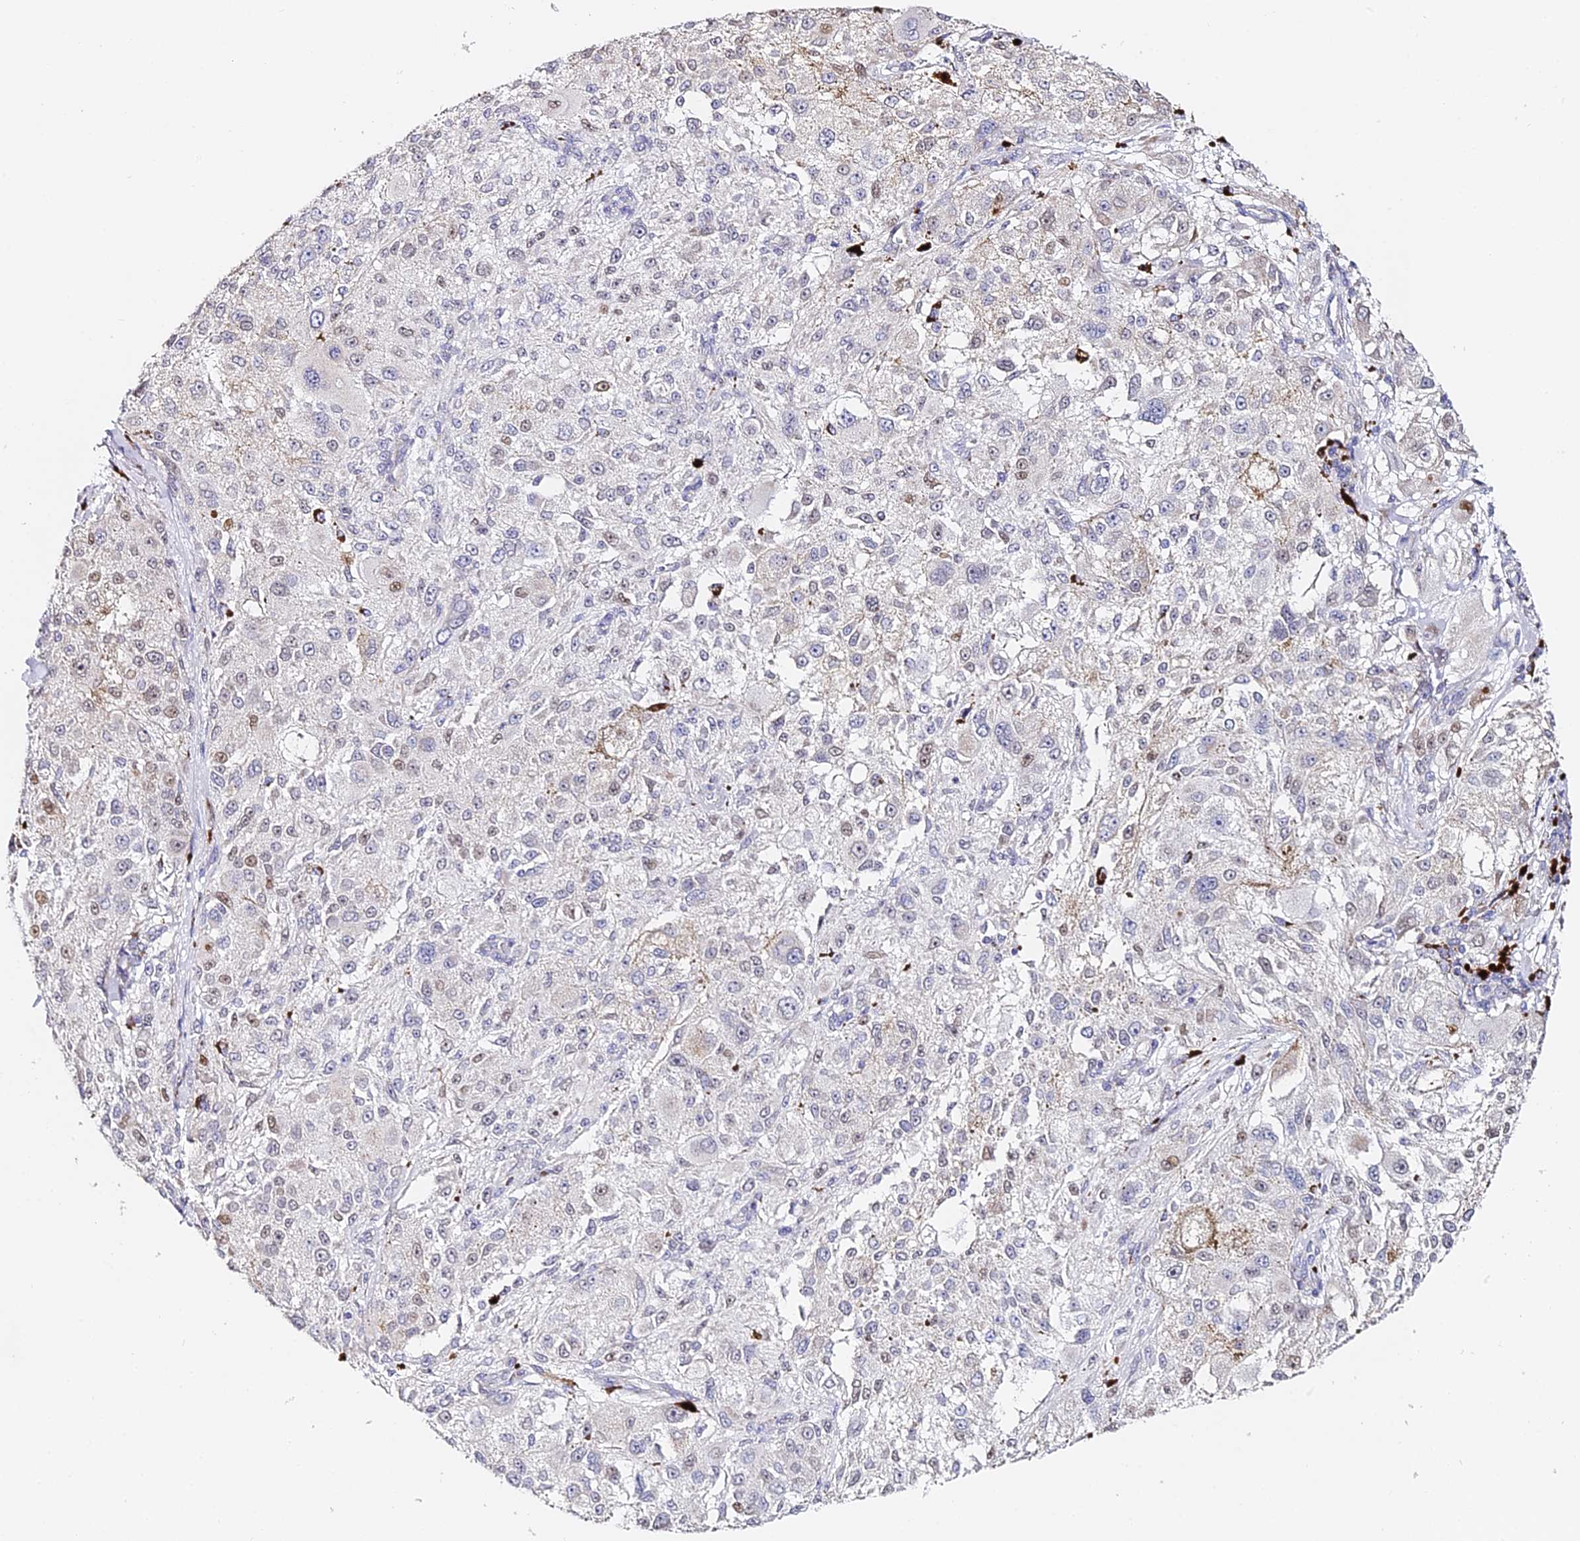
{"staining": {"intensity": "negative", "quantity": "none", "location": "none"}, "tissue": "melanoma", "cell_type": "Tumor cells", "image_type": "cancer", "snomed": [{"axis": "morphology", "description": "Necrosis, NOS"}, {"axis": "morphology", "description": "Malignant melanoma, NOS"}, {"axis": "topography", "description": "Skin"}], "caption": "Histopathology image shows no significant protein staining in tumor cells of malignant melanoma. (IHC, brightfield microscopy, high magnification).", "gene": "SERP1", "patient": {"sex": "female", "age": 87}}